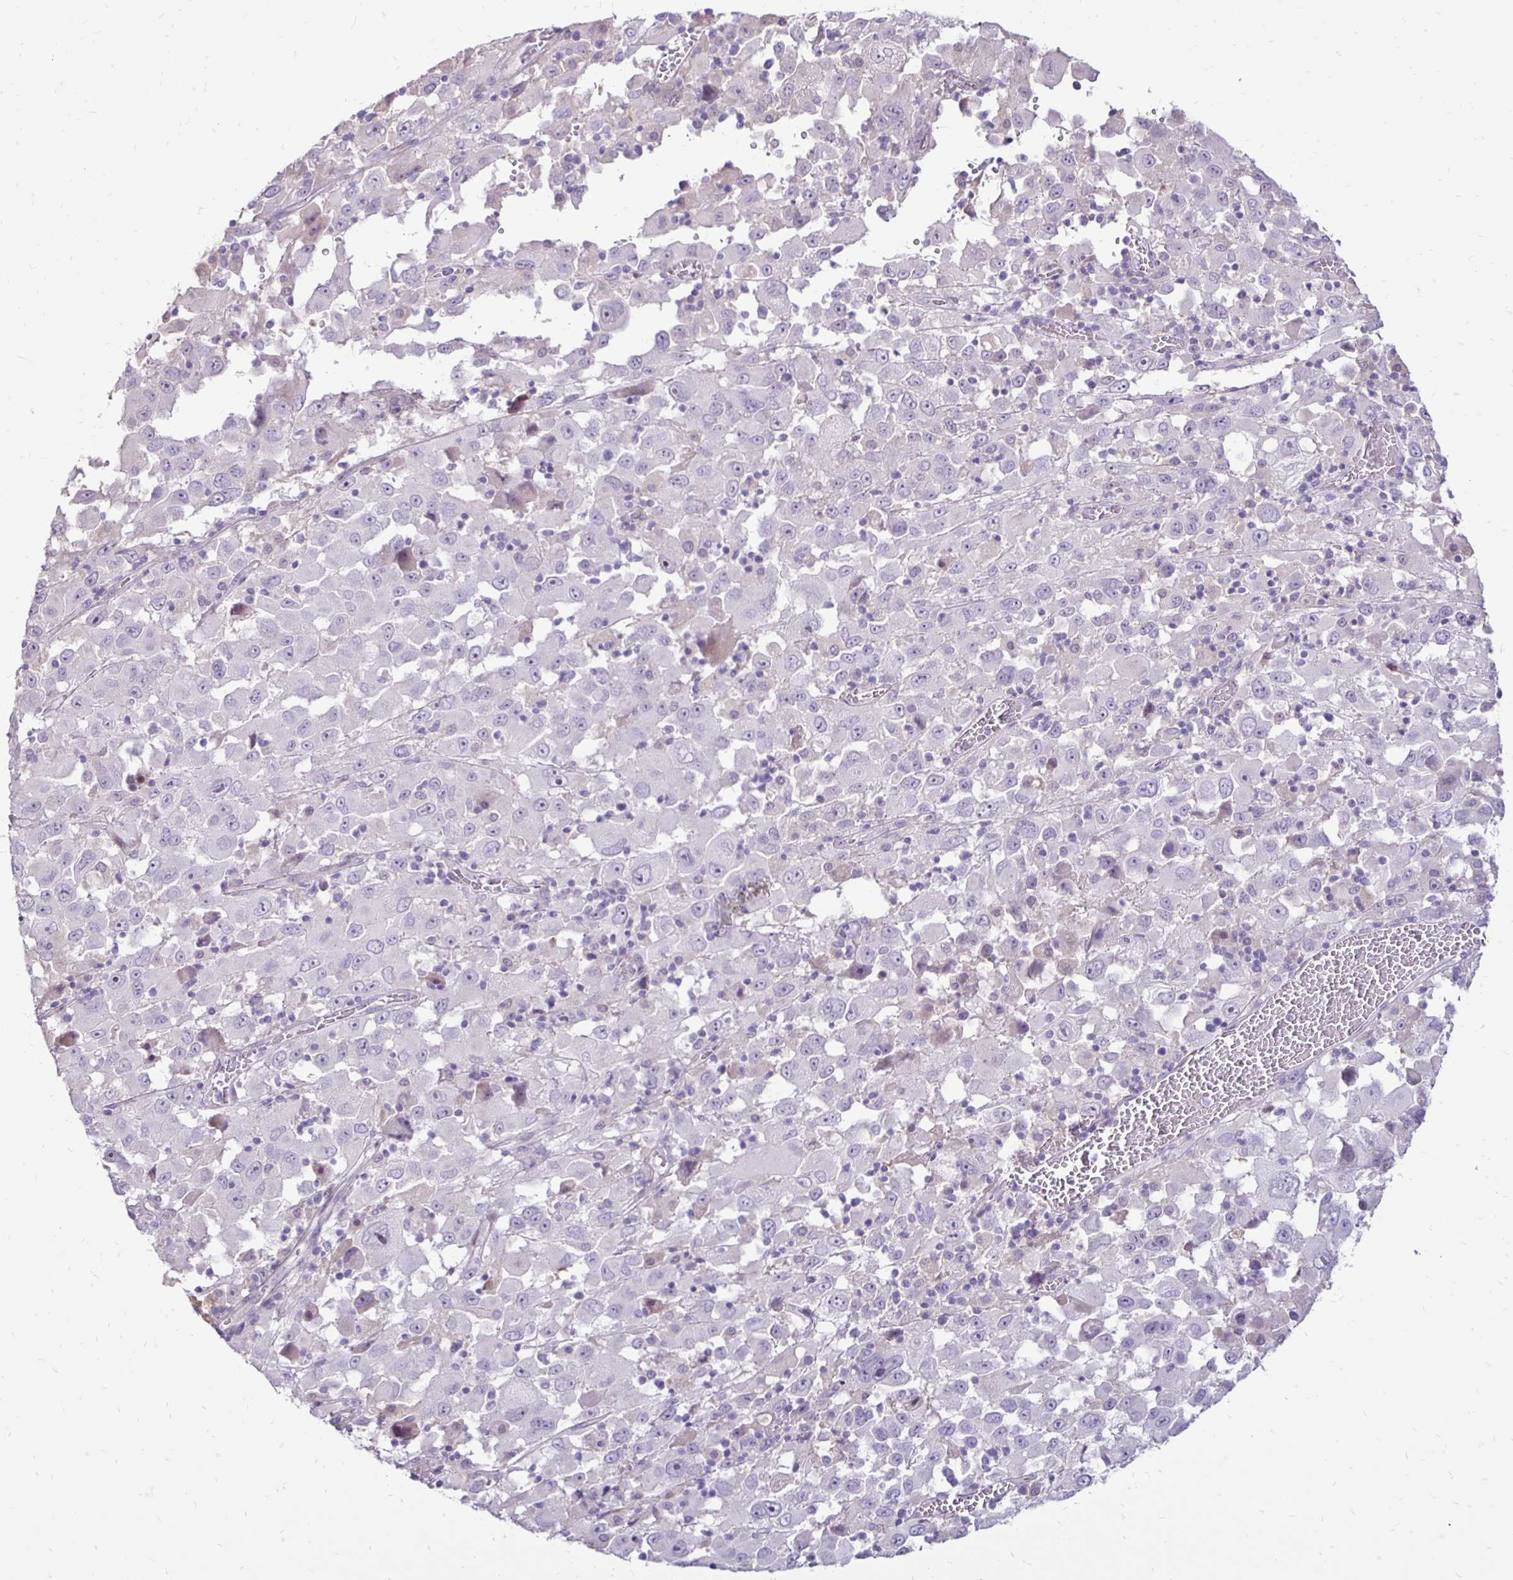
{"staining": {"intensity": "negative", "quantity": "none", "location": "none"}, "tissue": "melanoma", "cell_type": "Tumor cells", "image_type": "cancer", "snomed": [{"axis": "morphology", "description": "Malignant melanoma, Metastatic site"}, {"axis": "topography", "description": "Soft tissue"}], "caption": "The immunohistochemistry (IHC) photomicrograph has no significant staining in tumor cells of malignant melanoma (metastatic site) tissue.", "gene": "GAS2", "patient": {"sex": "male", "age": 50}}